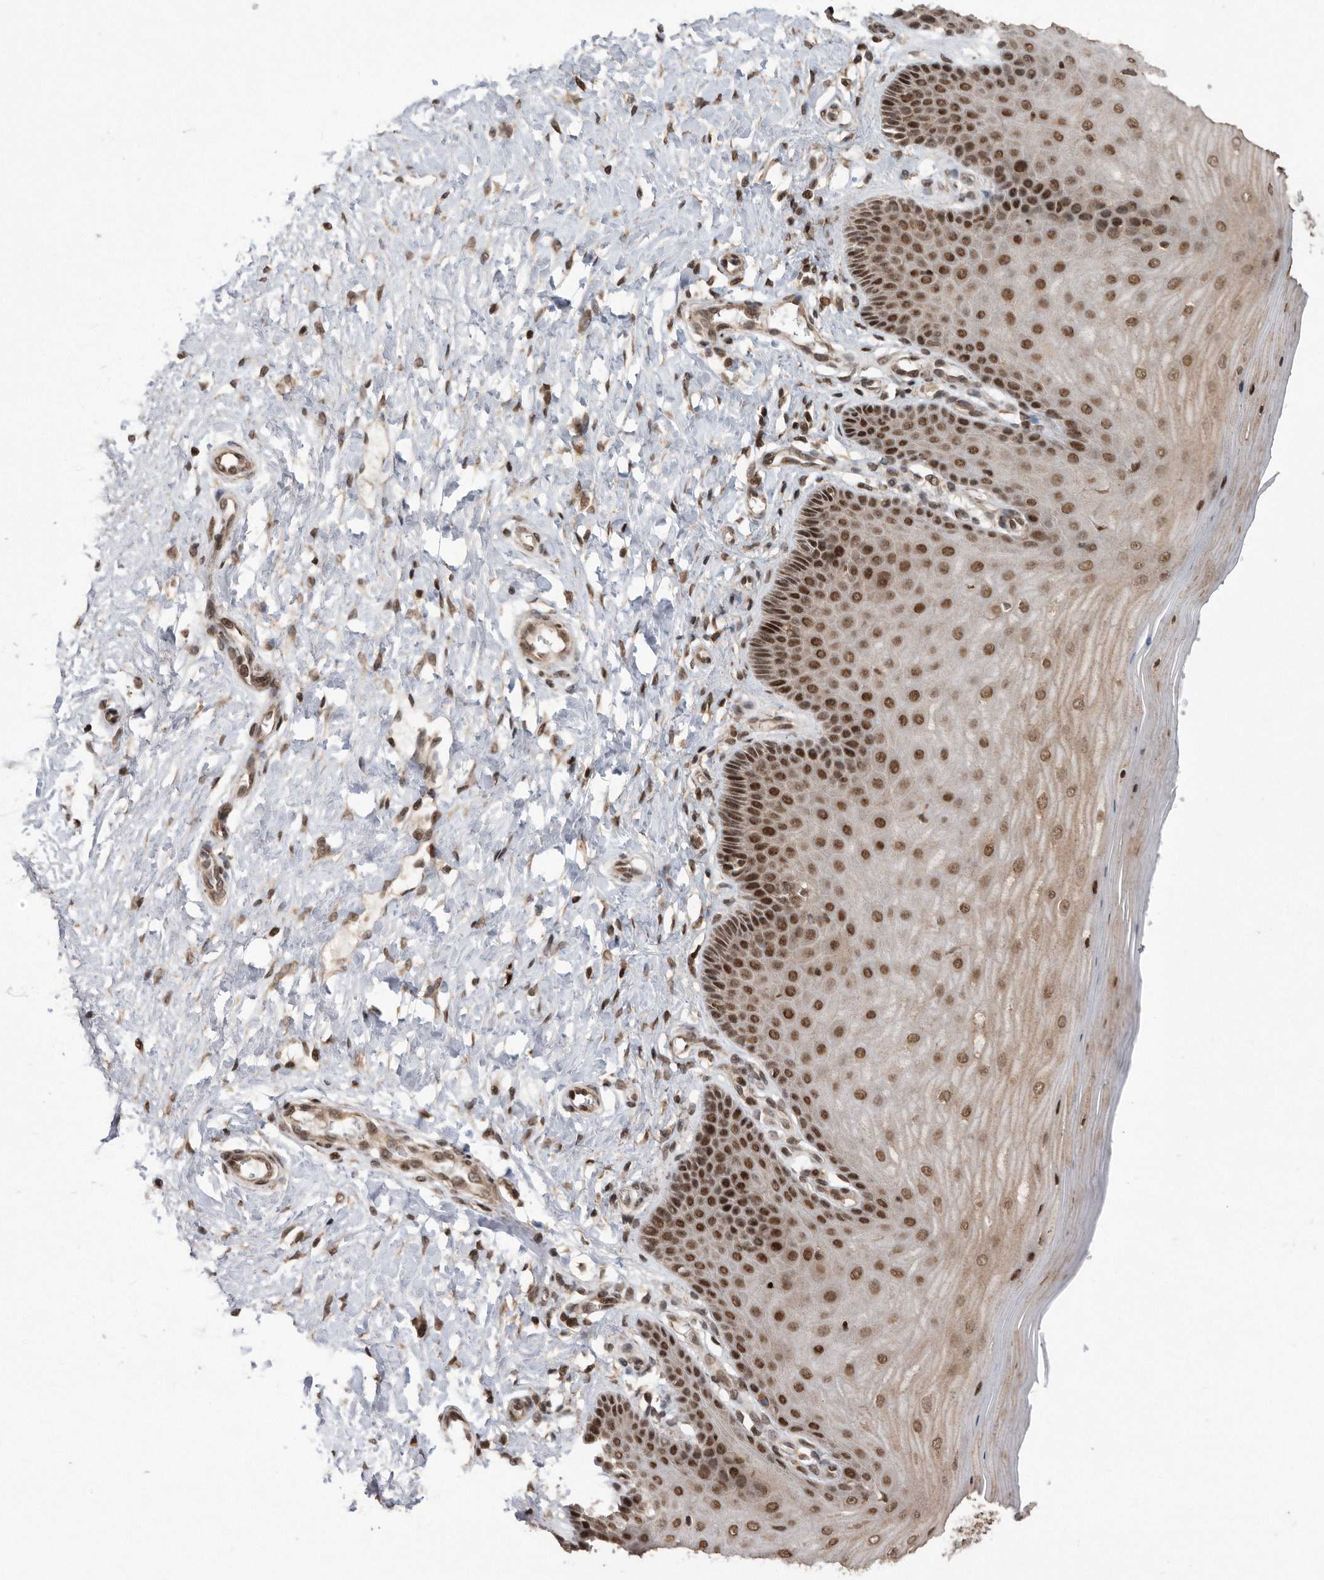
{"staining": {"intensity": "strong", "quantity": ">75%", "location": "cytoplasmic/membranous,nuclear"}, "tissue": "cervix", "cell_type": "Glandular cells", "image_type": "normal", "snomed": [{"axis": "morphology", "description": "Normal tissue, NOS"}, {"axis": "topography", "description": "Cervix"}], "caption": "Brown immunohistochemical staining in normal human cervix reveals strong cytoplasmic/membranous,nuclear expression in about >75% of glandular cells.", "gene": "TDRD3", "patient": {"sex": "female", "age": 55}}